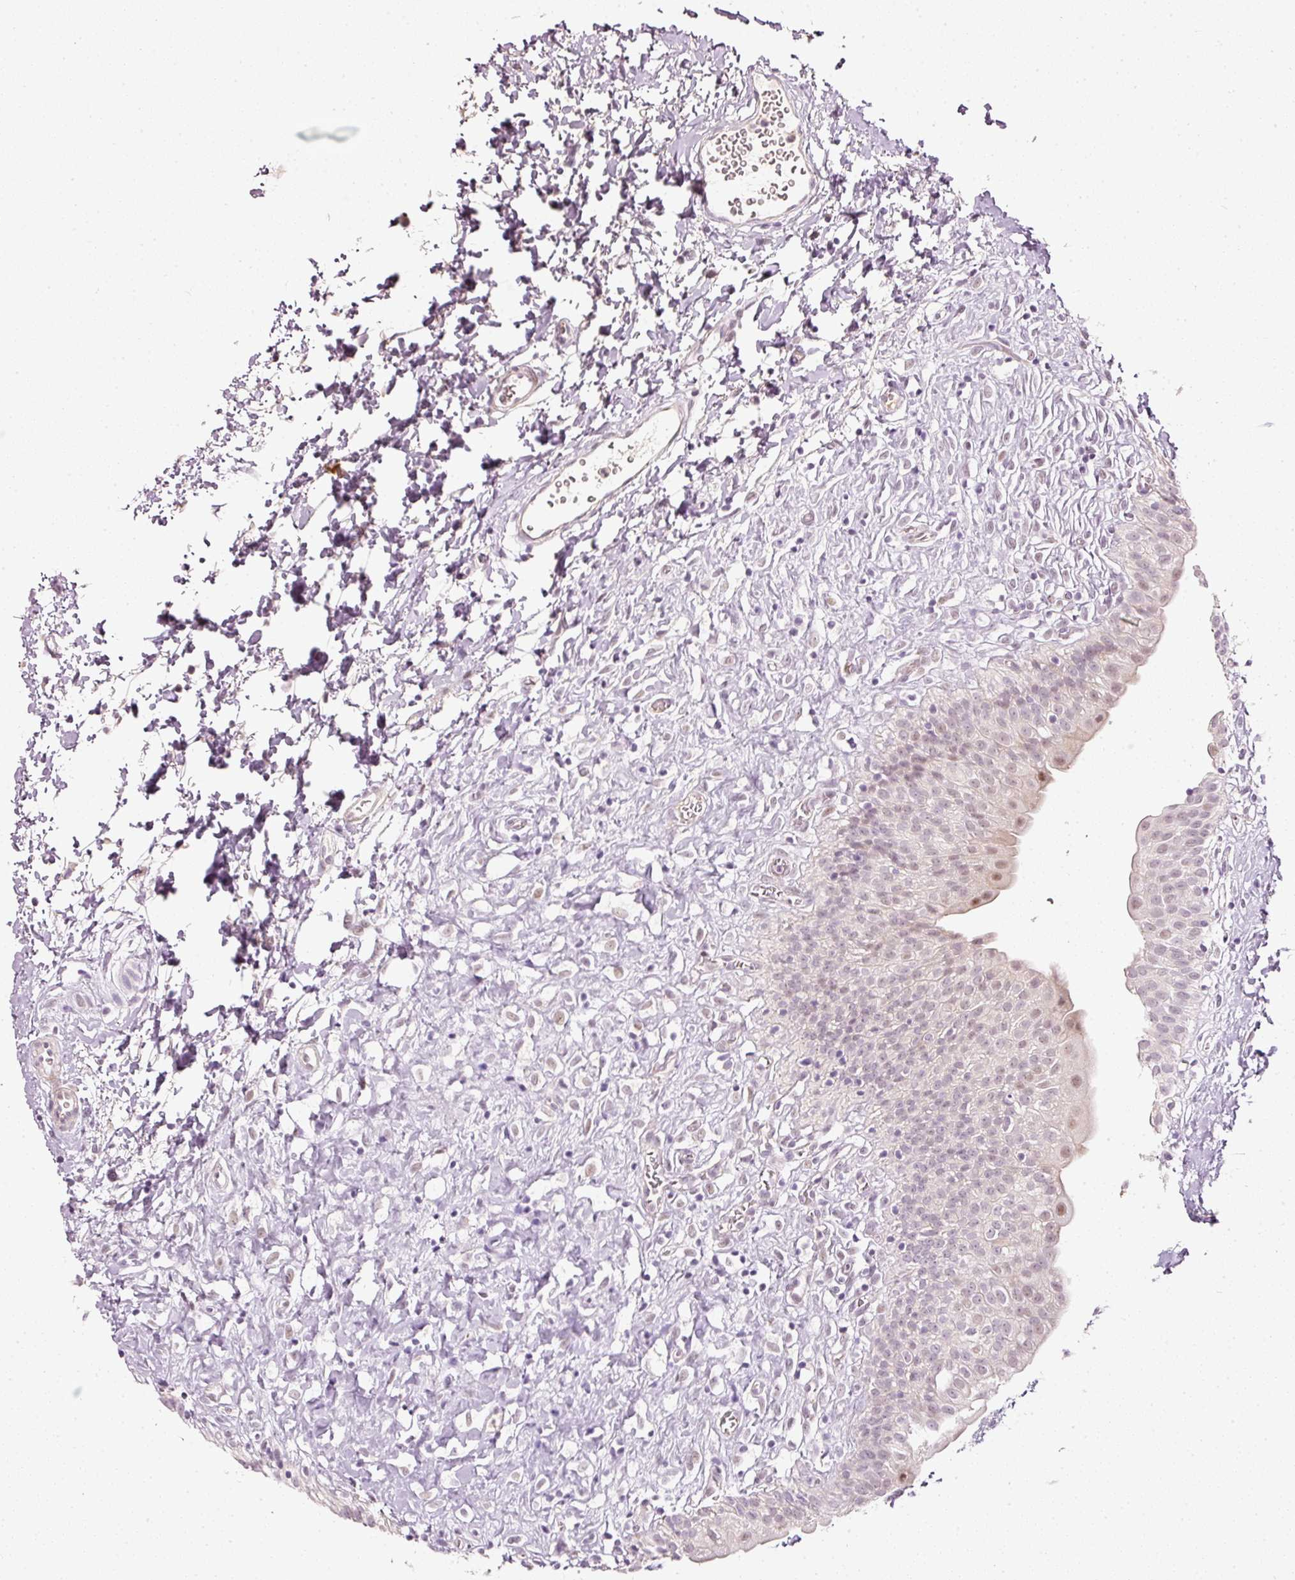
{"staining": {"intensity": "weak", "quantity": "25%-75%", "location": "nuclear"}, "tissue": "urinary bladder", "cell_type": "Urothelial cells", "image_type": "normal", "snomed": [{"axis": "morphology", "description": "Normal tissue, NOS"}, {"axis": "topography", "description": "Urinary bladder"}], "caption": "Protein analysis of benign urinary bladder shows weak nuclear expression in approximately 25%-75% of urothelial cells.", "gene": "TOGARAM1", "patient": {"sex": "male", "age": 51}}